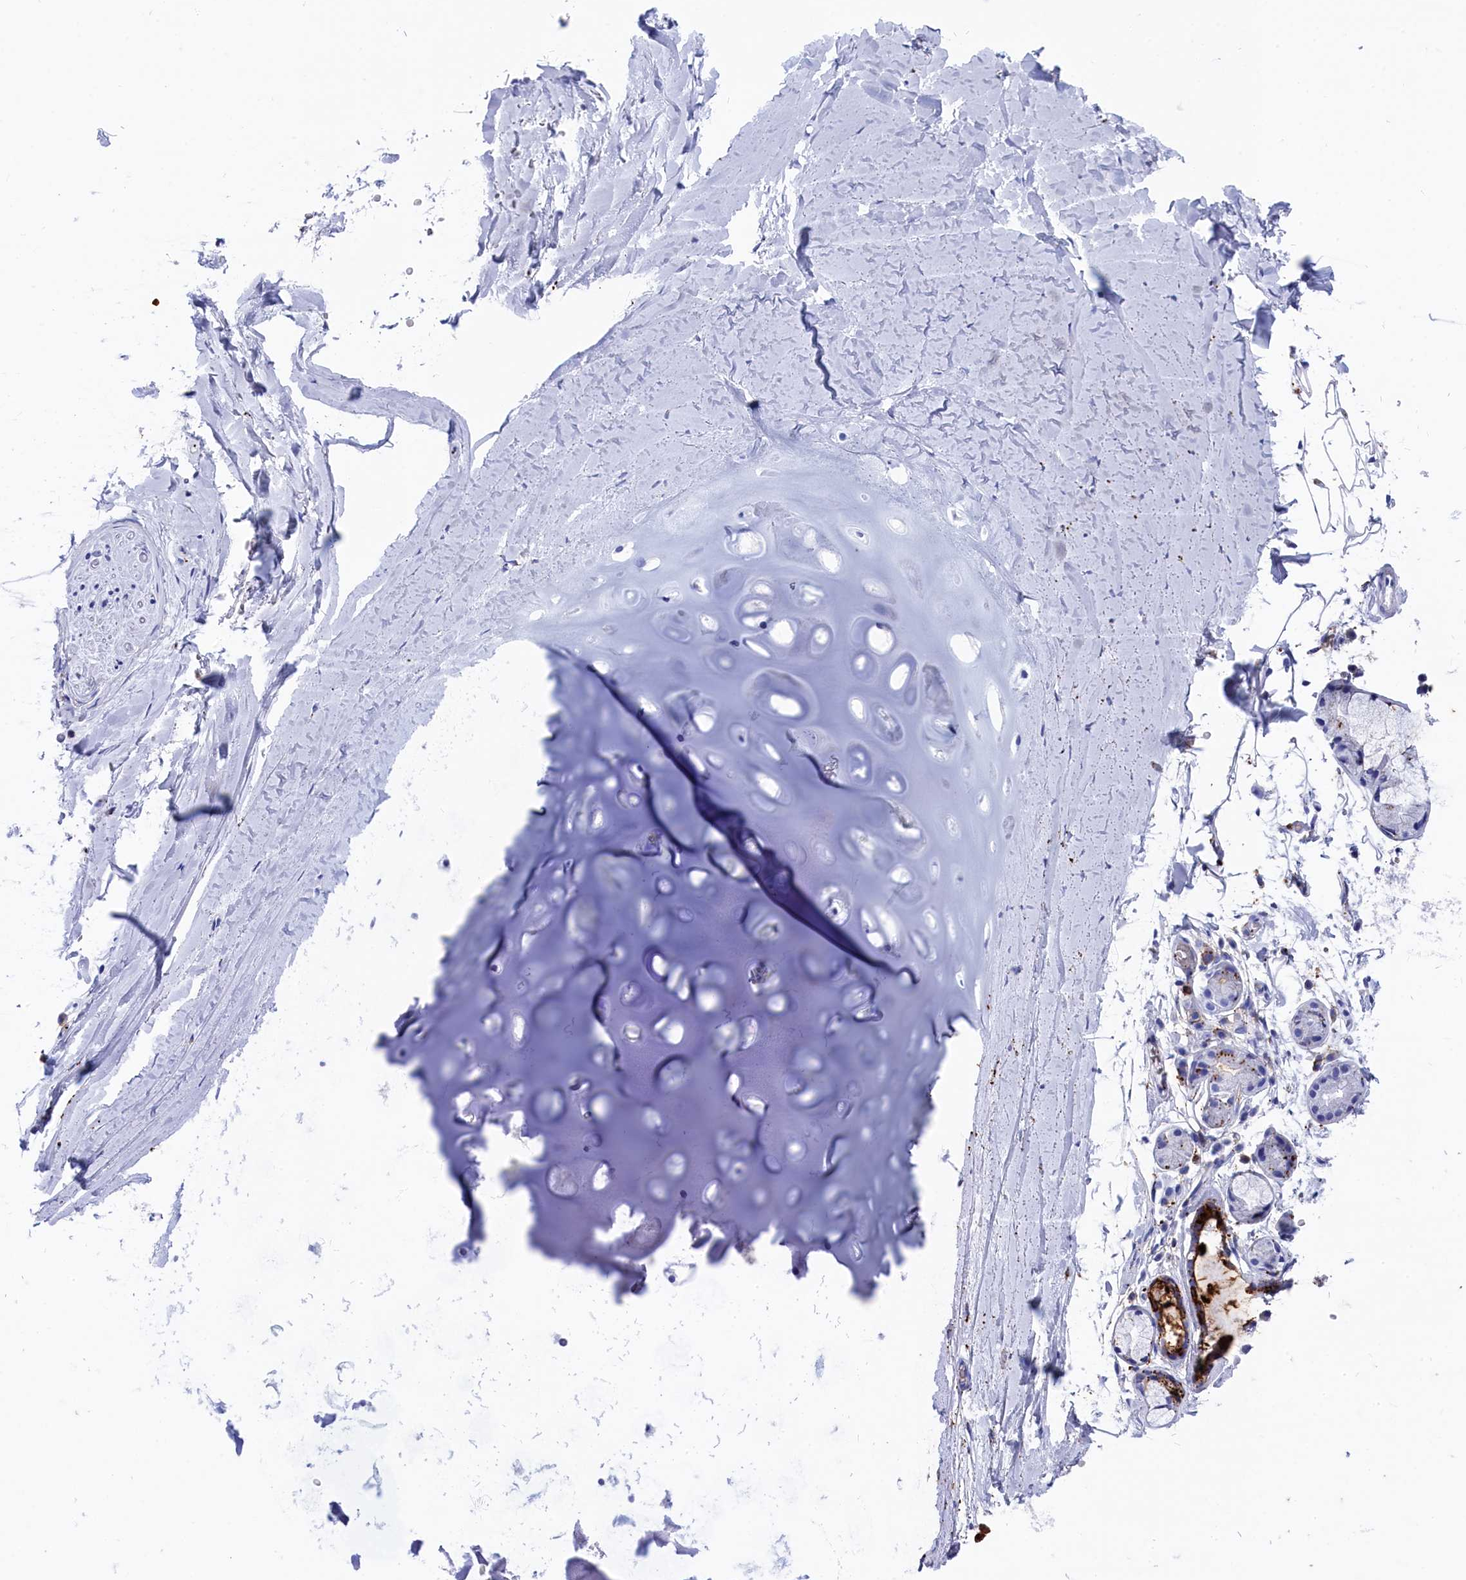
{"staining": {"intensity": "negative", "quantity": "none", "location": "none"}, "tissue": "adipose tissue", "cell_type": "Adipocytes", "image_type": "normal", "snomed": [{"axis": "morphology", "description": "Normal tissue, NOS"}, {"axis": "topography", "description": "Lymph node"}, {"axis": "topography", "description": "Bronchus"}], "caption": "High magnification brightfield microscopy of benign adipose tissue stained with DAB (3,3'-diaminobenzidine) (brown) and counterstained with hematoxylin (blue): adipocytes show no significant staining.", "gene": "PLAC8", "patient": {"sex": "male", "age": 63}}